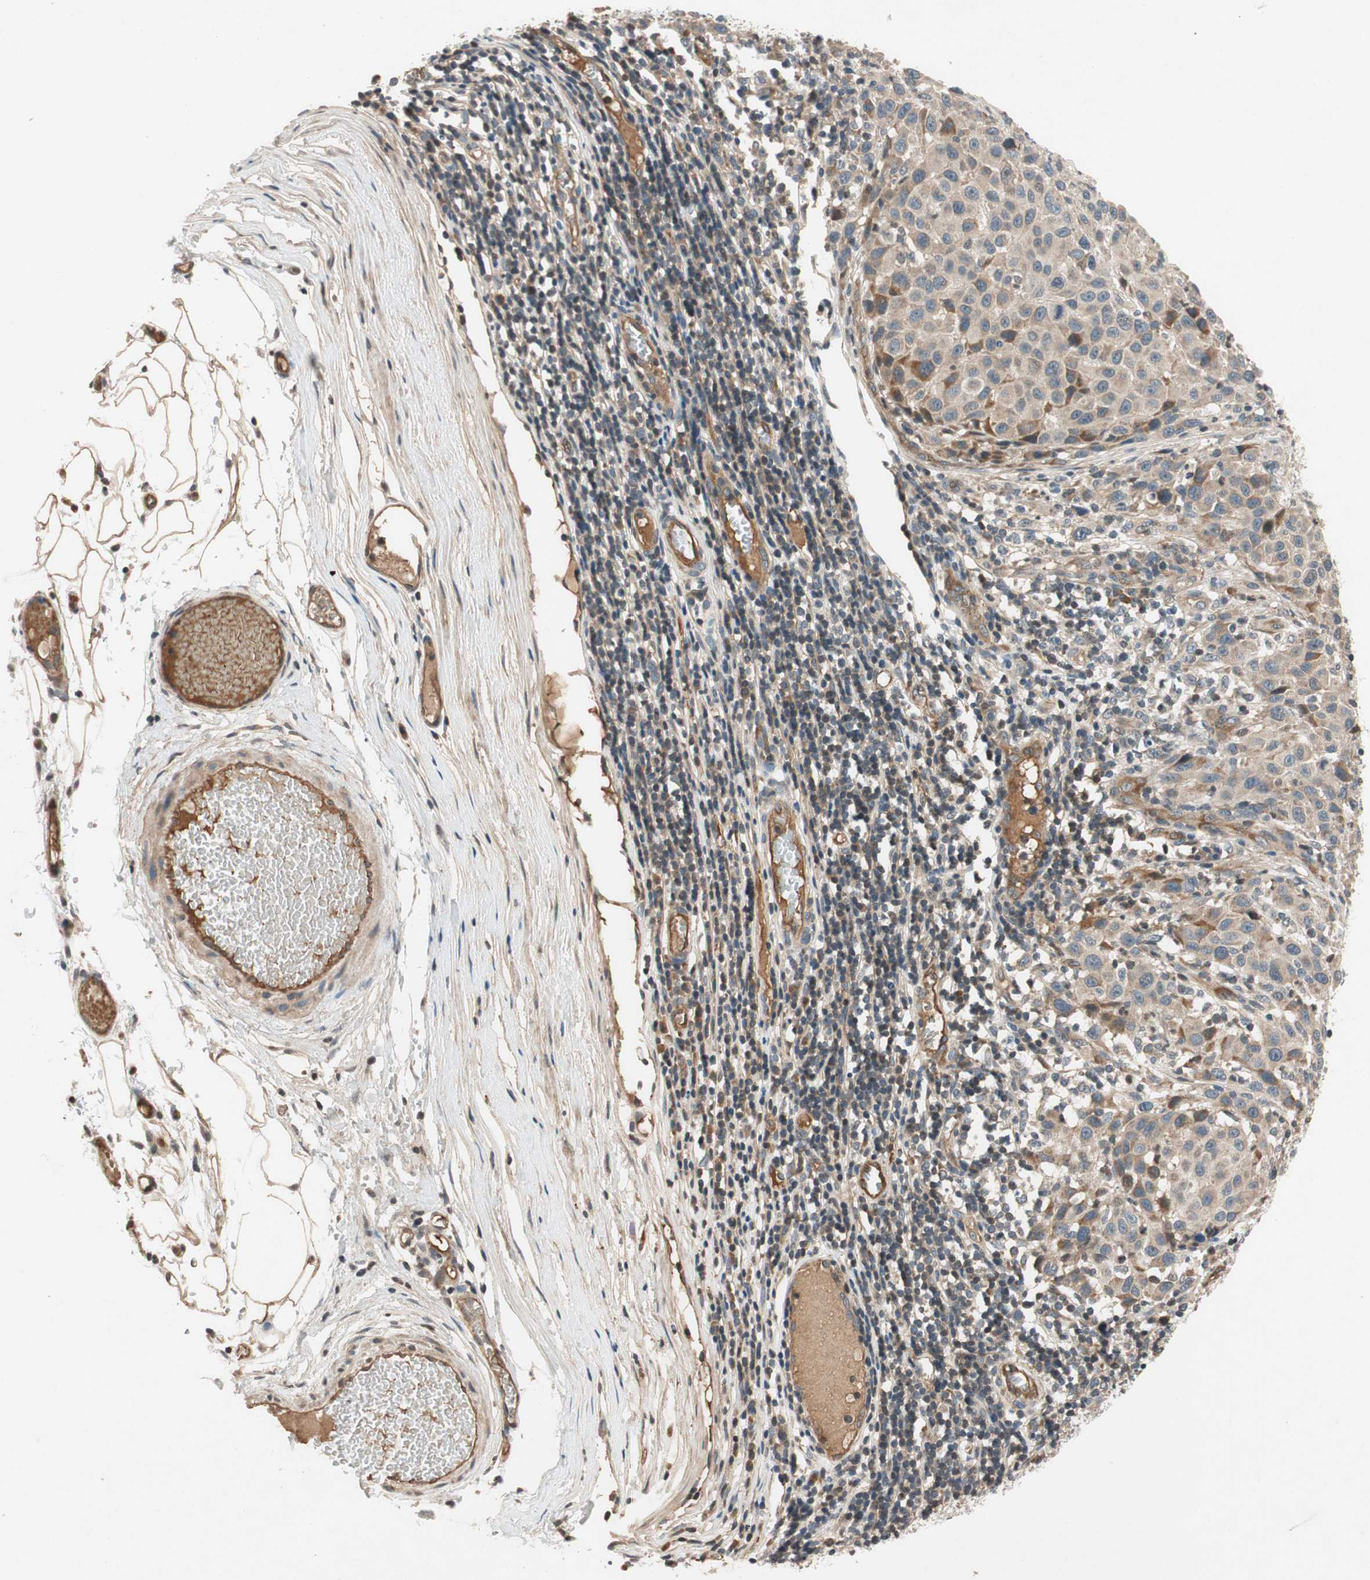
{"staining": {"intensity": "weak", "quantity": ">75%", "location": "cytoplasmic/membranous"}, "tissue": "melanoma", "cell_type": "Tumor cells", "image_type": "cancer", "snomed": [{"axis": "morphology", "description": "Malignant melanoma, Metastatic site"}, {"axis": "topography", "description": "Lymph node"}], "caption": "Malignant melanoma (metastatic site) tissue displays weak cytoplasmic/membranous staining in about >75% of tumor cells, visualized by immunohistochemistry.", "gene": "GCLM", "patient": {"sex": "male", "age": 61}}